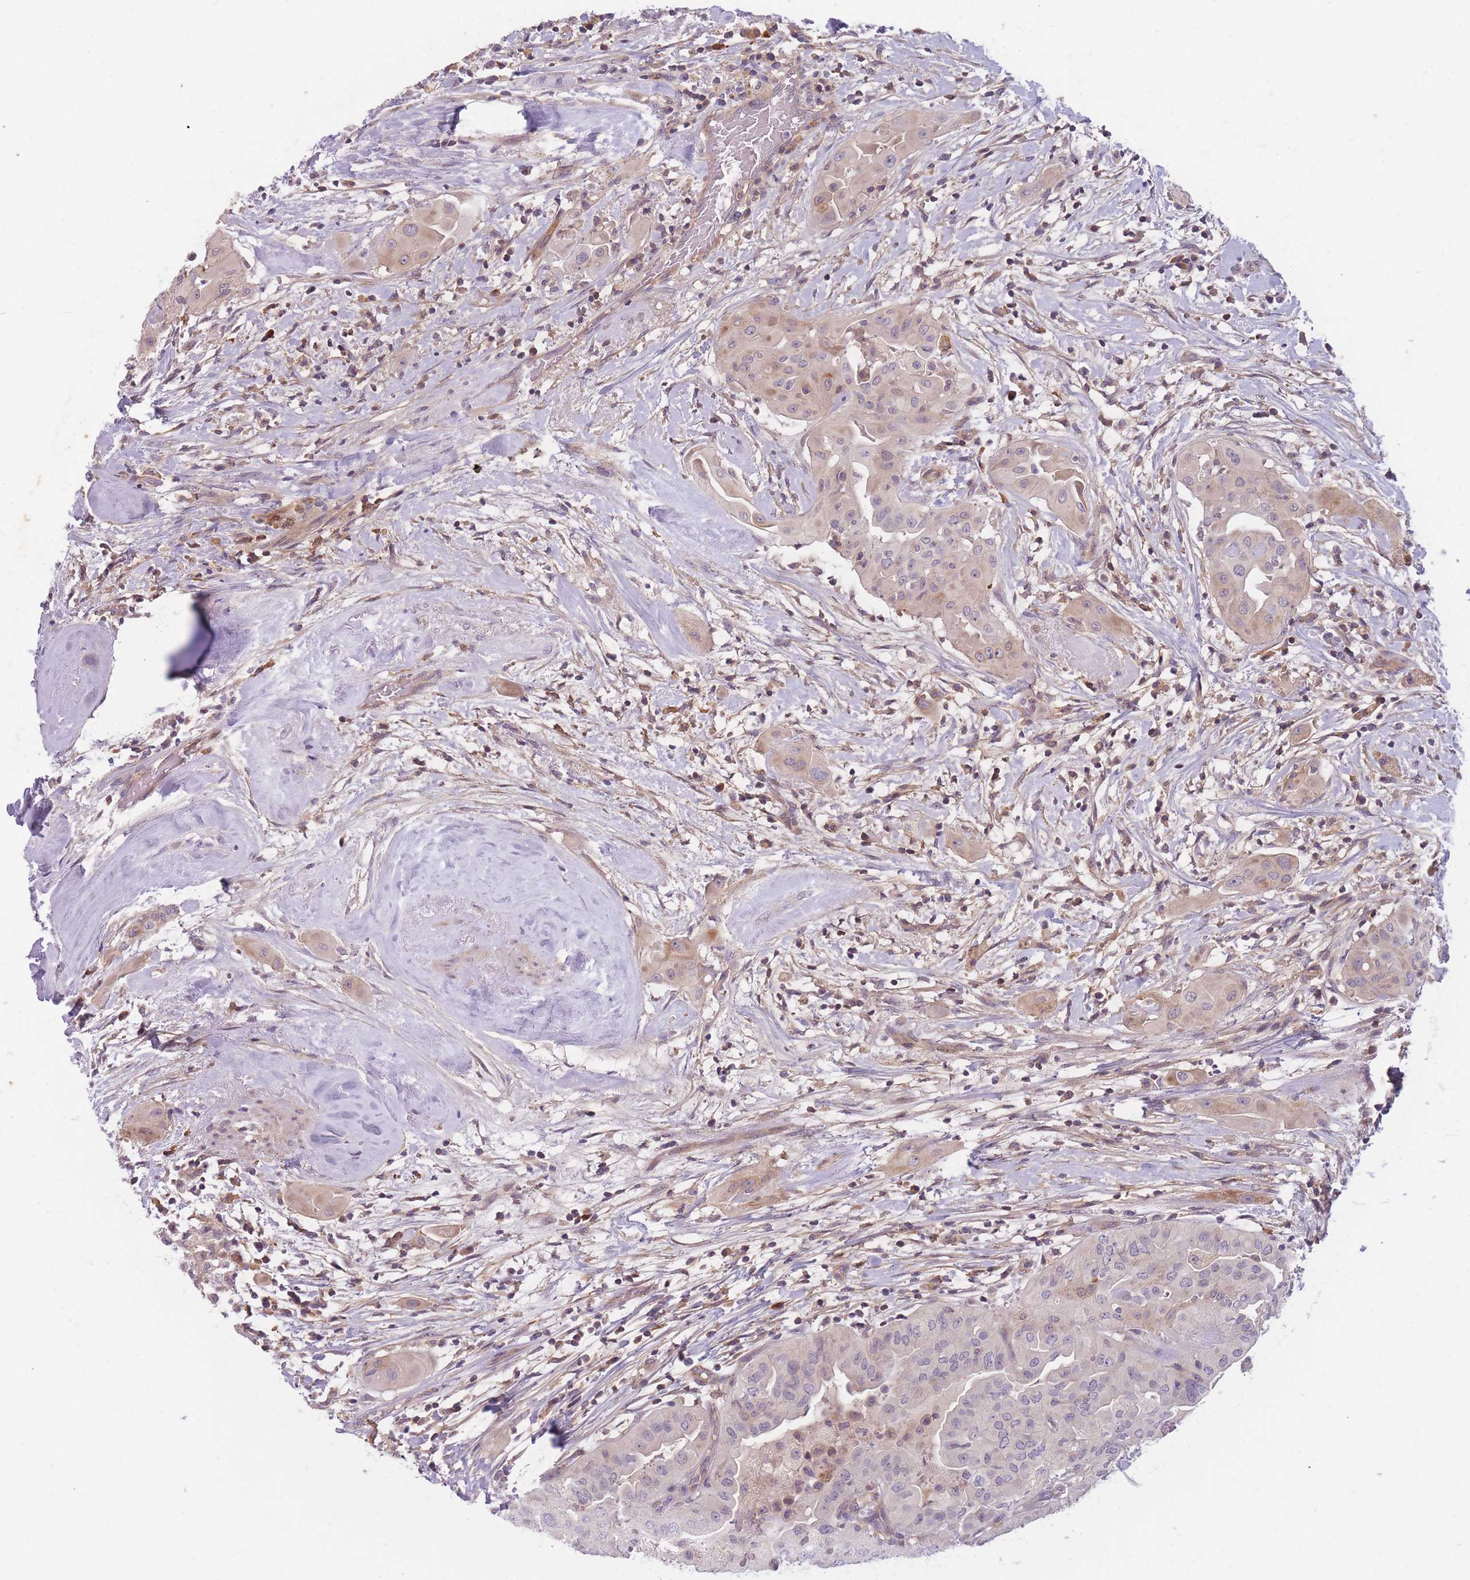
{"staining": {"intensity": "weak", "quantity": "25%-75%", "location": "cytoplasmic/membranous"}, "tissue": "thyroid cancer", "cell_type": "Tumor cells", "image_type": "cancer", "snomed": [{"axis": "morphology", "description": "Papillary adenocarcinoma, NOS"}, {"axis": "topography", "description": "Thyroid gland"}], "caption": "Immunohistochemical staining of thyroid papillary adenocarcinoma displays weak cytoplasmic/membranous protein expression in about 25%-75% of tumor cells.", "gene": "WDR93", "patient": {"sex": "female", "age": 59}}